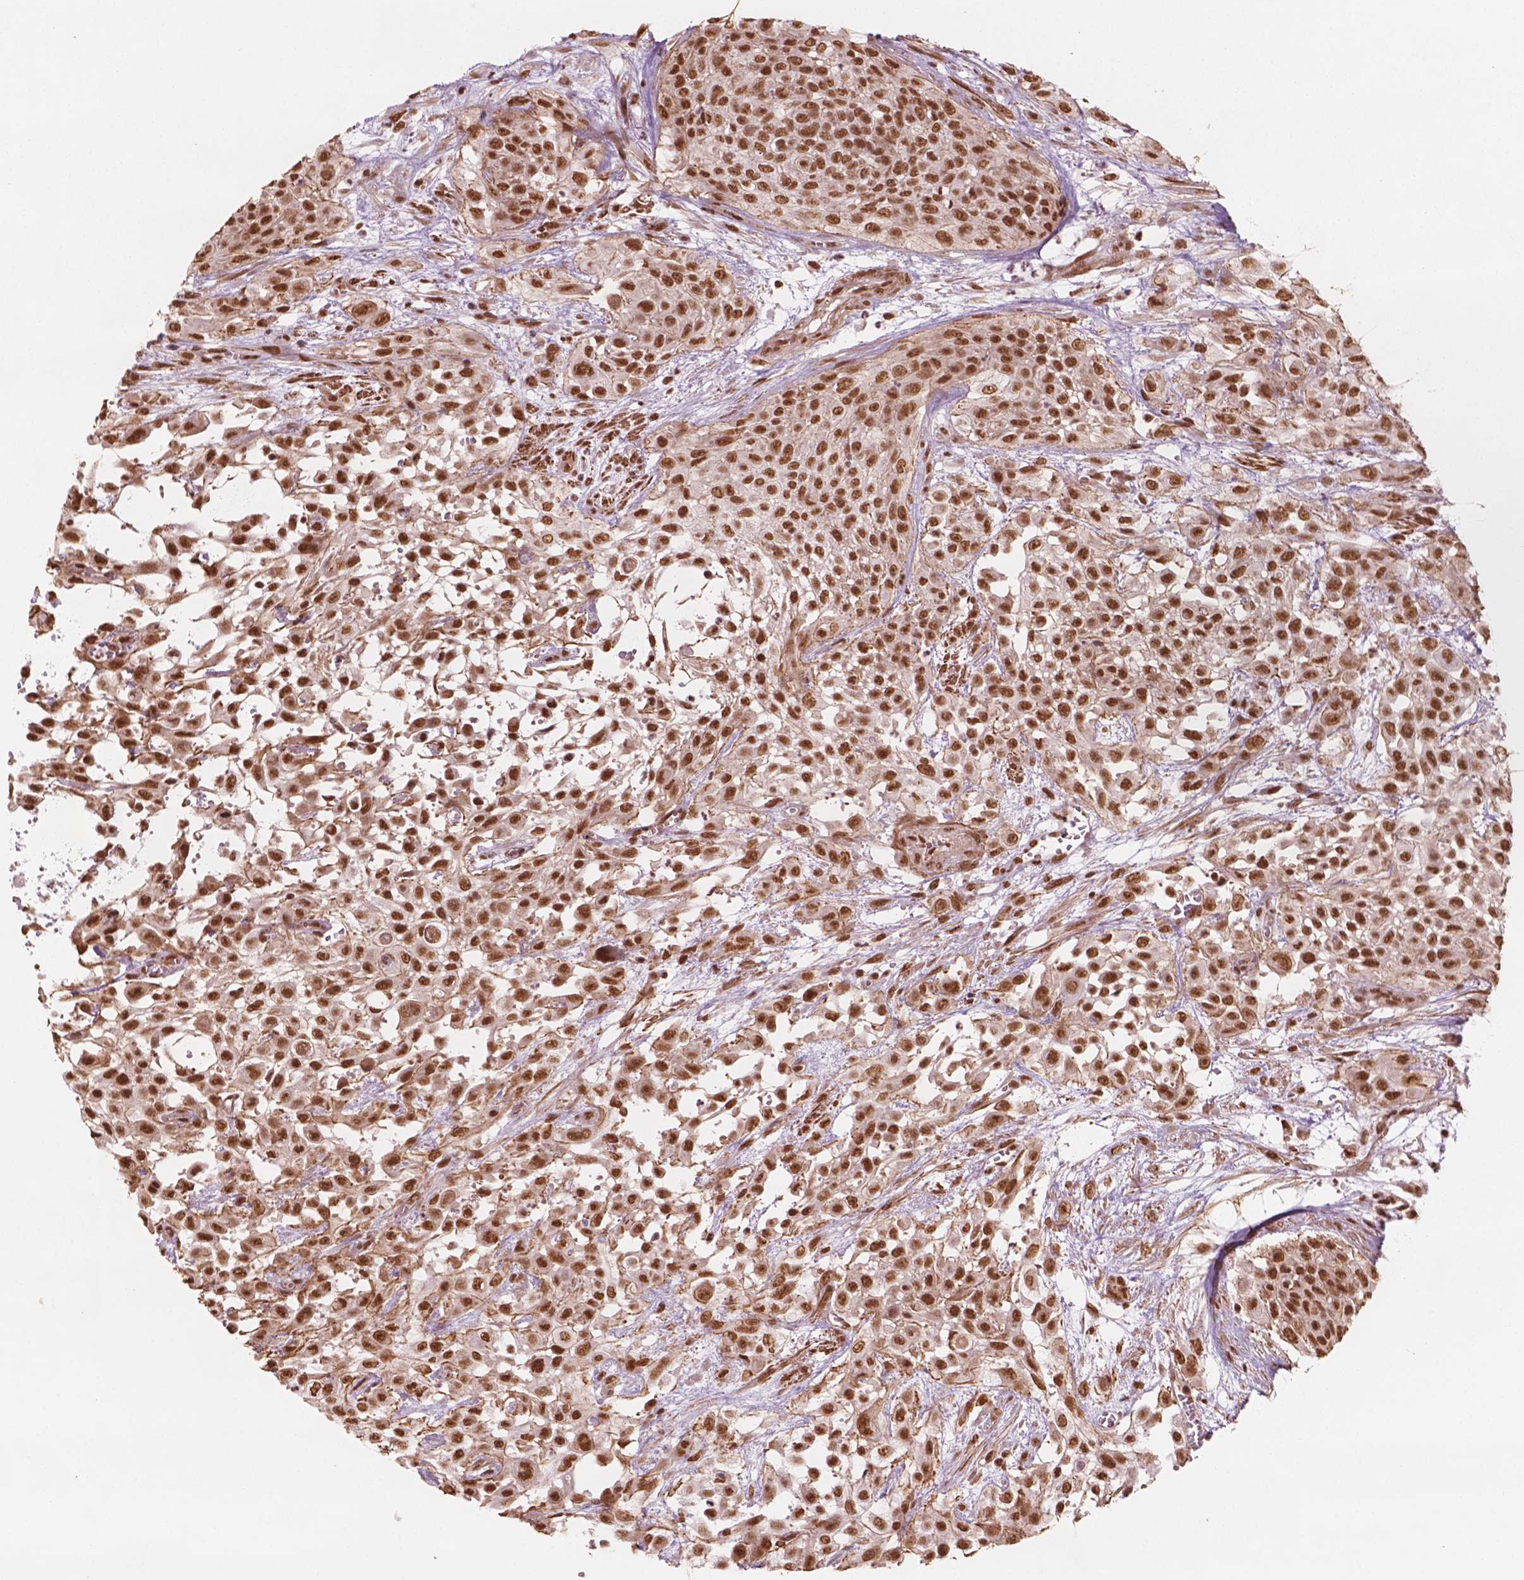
{"staining": {"intensity": "strong", "quantity": ">75%", "location": "nuclear"}, "tissue": "urothelial cancer", "cell_type": "Tumor cells", "image_type": "cancer", "snomed": [{"axis": "morphology", "description": "Urothelial carcinoma, High grade"}, {"axis": "topography", "description": "Urinary bladder"}], "caption": "IHC (DAB) staining of high-grade urothelial carcinoma demonstrates strong nuclear protein staining in approximately >75% of tumor cells.", "gene": "GTF3C5", "patient": {"sex": "male", "age": 57}}